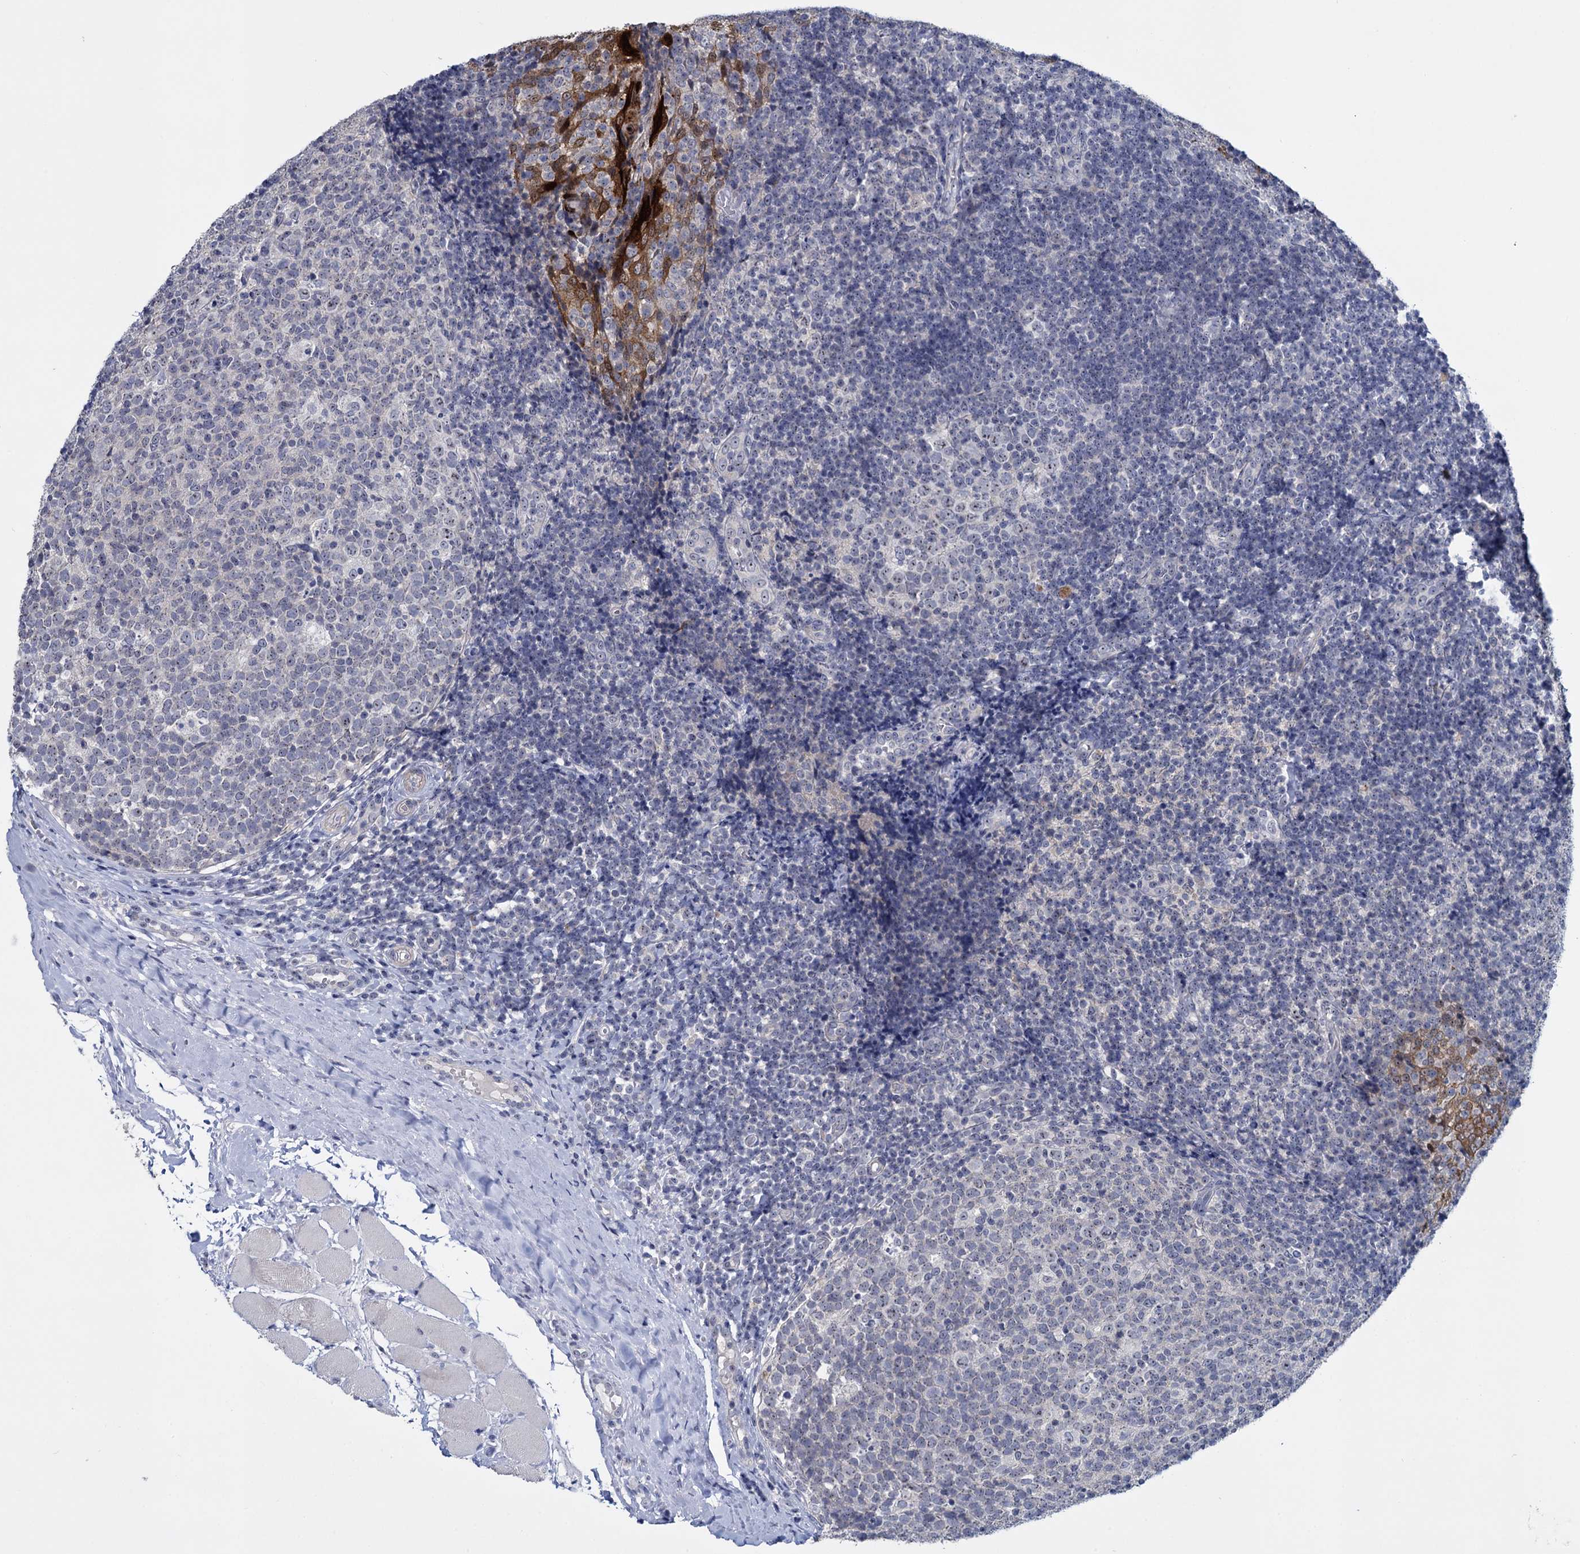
{"staining": {"intensity": "negative", "quantity": "none", "location": "none"}, "tissue": "tonsil", "cell_type": "Germinal center cells", "image_type": "normal", "snomed": [{"axis": "morphology", "description": "Normal tissue, NOS"}, {"axis": "topography", "description": "Tonsil"}], "caption": "Image shows no protein expression in germinal center cells of unremarkable tonsil.", "gene": "SFN", "patient": {"sex": "female", "age": 19}}